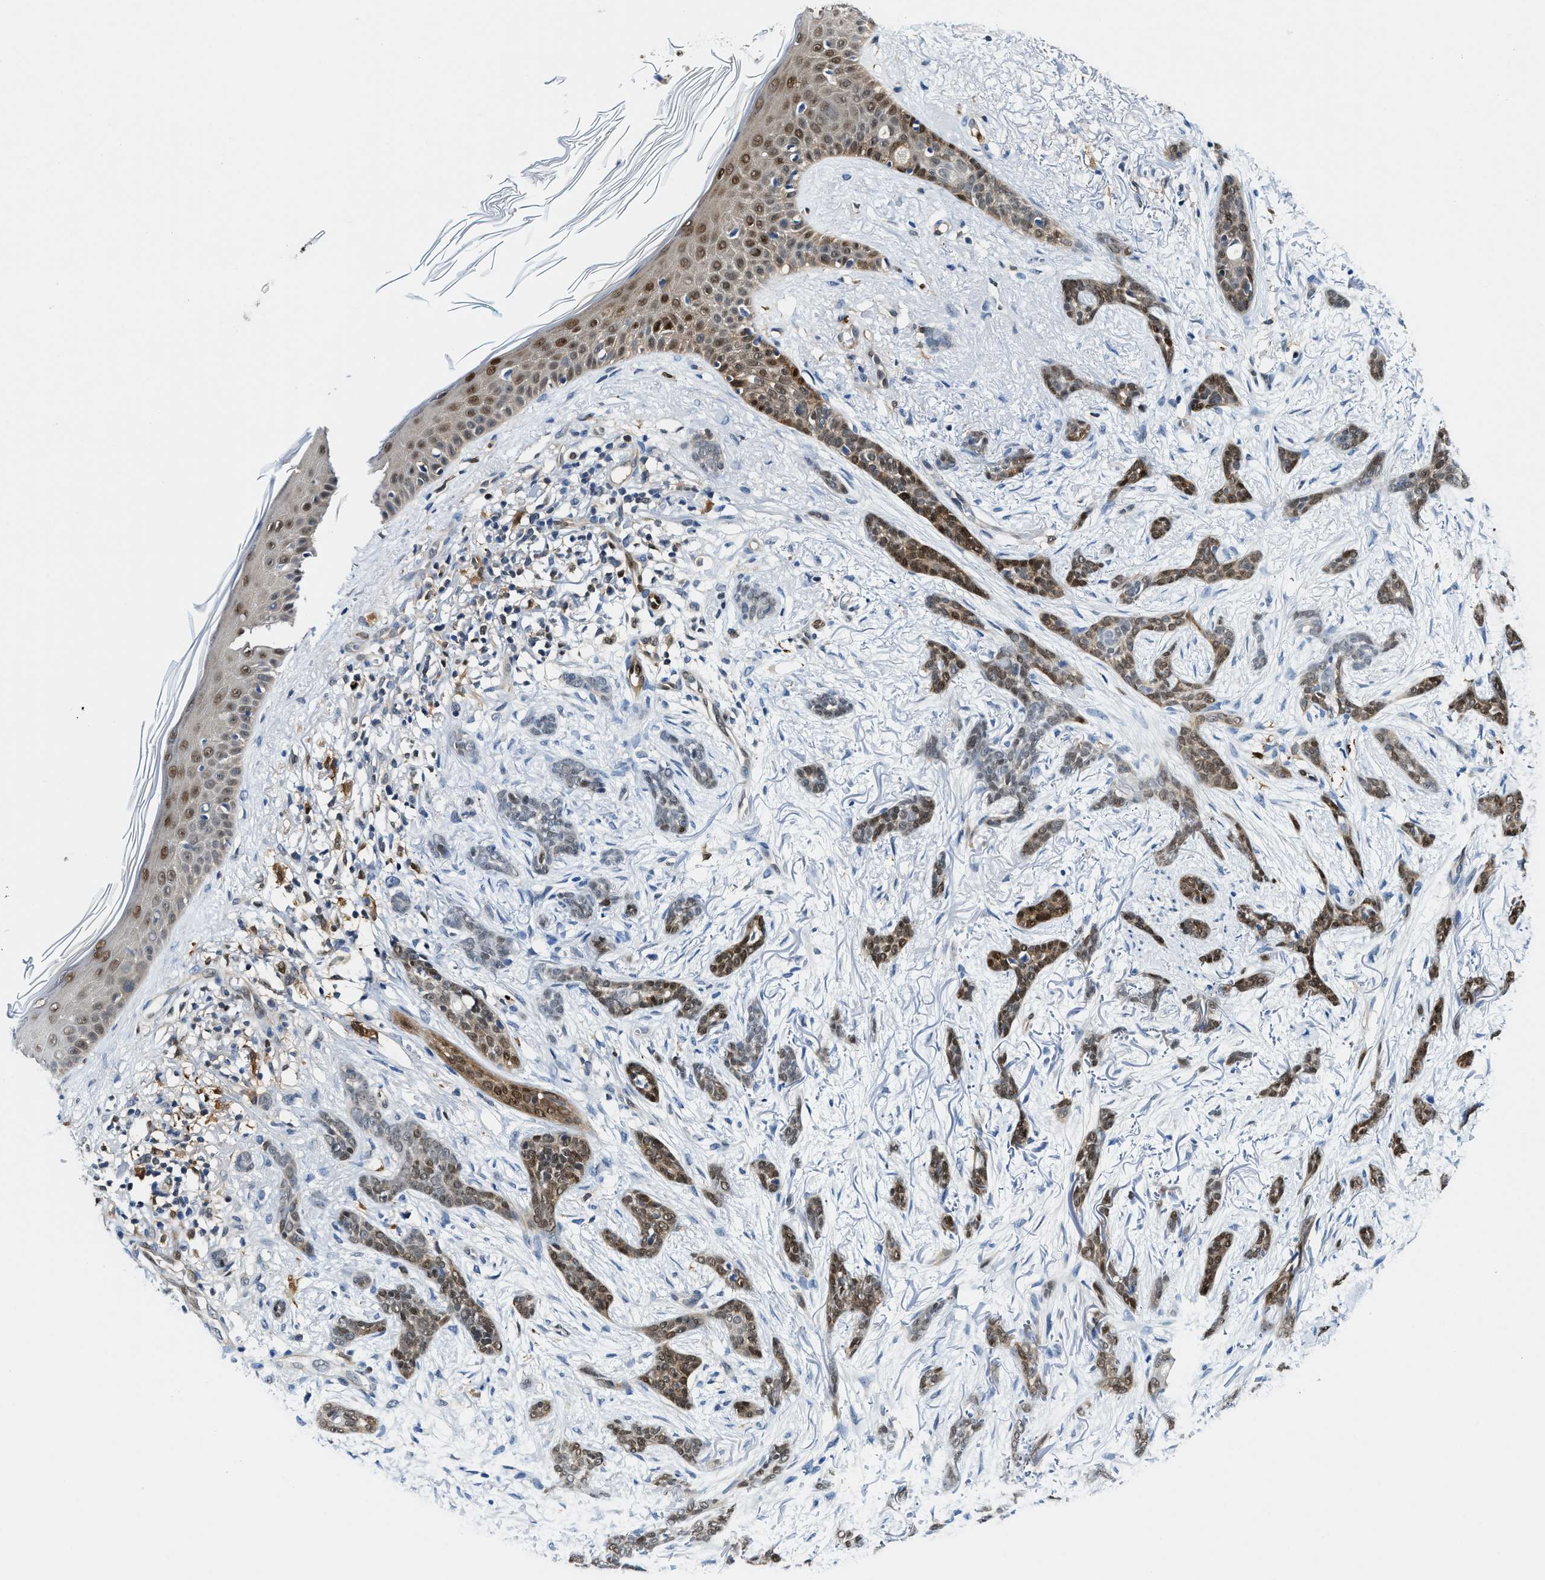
{"staining": {"intensity": "moderate", "quantity": "25%-75%", "location": "cytoplasmic/membranous,nuclear"}, "tissue": "skin cancer", "cell_type": "Tumor cells", "image_type": "cancer", "snomed": [{"axis": "morphology", "description": "Basal cell carcinoma"}, {"axis": "morphology", "description": "Adnexal tumor, benign"}, {"axis": "topography", "description": "Skin"}], "caption": "This image displays immunohistochemistry (IHC) staining of human skin cancer, with medium moderate cytoplasmic/membranous and nuclear positivity in about 25%-75% of tumor cells.", "gene": "LTA4H", "patient": {"sex": "female", "age": 42}}